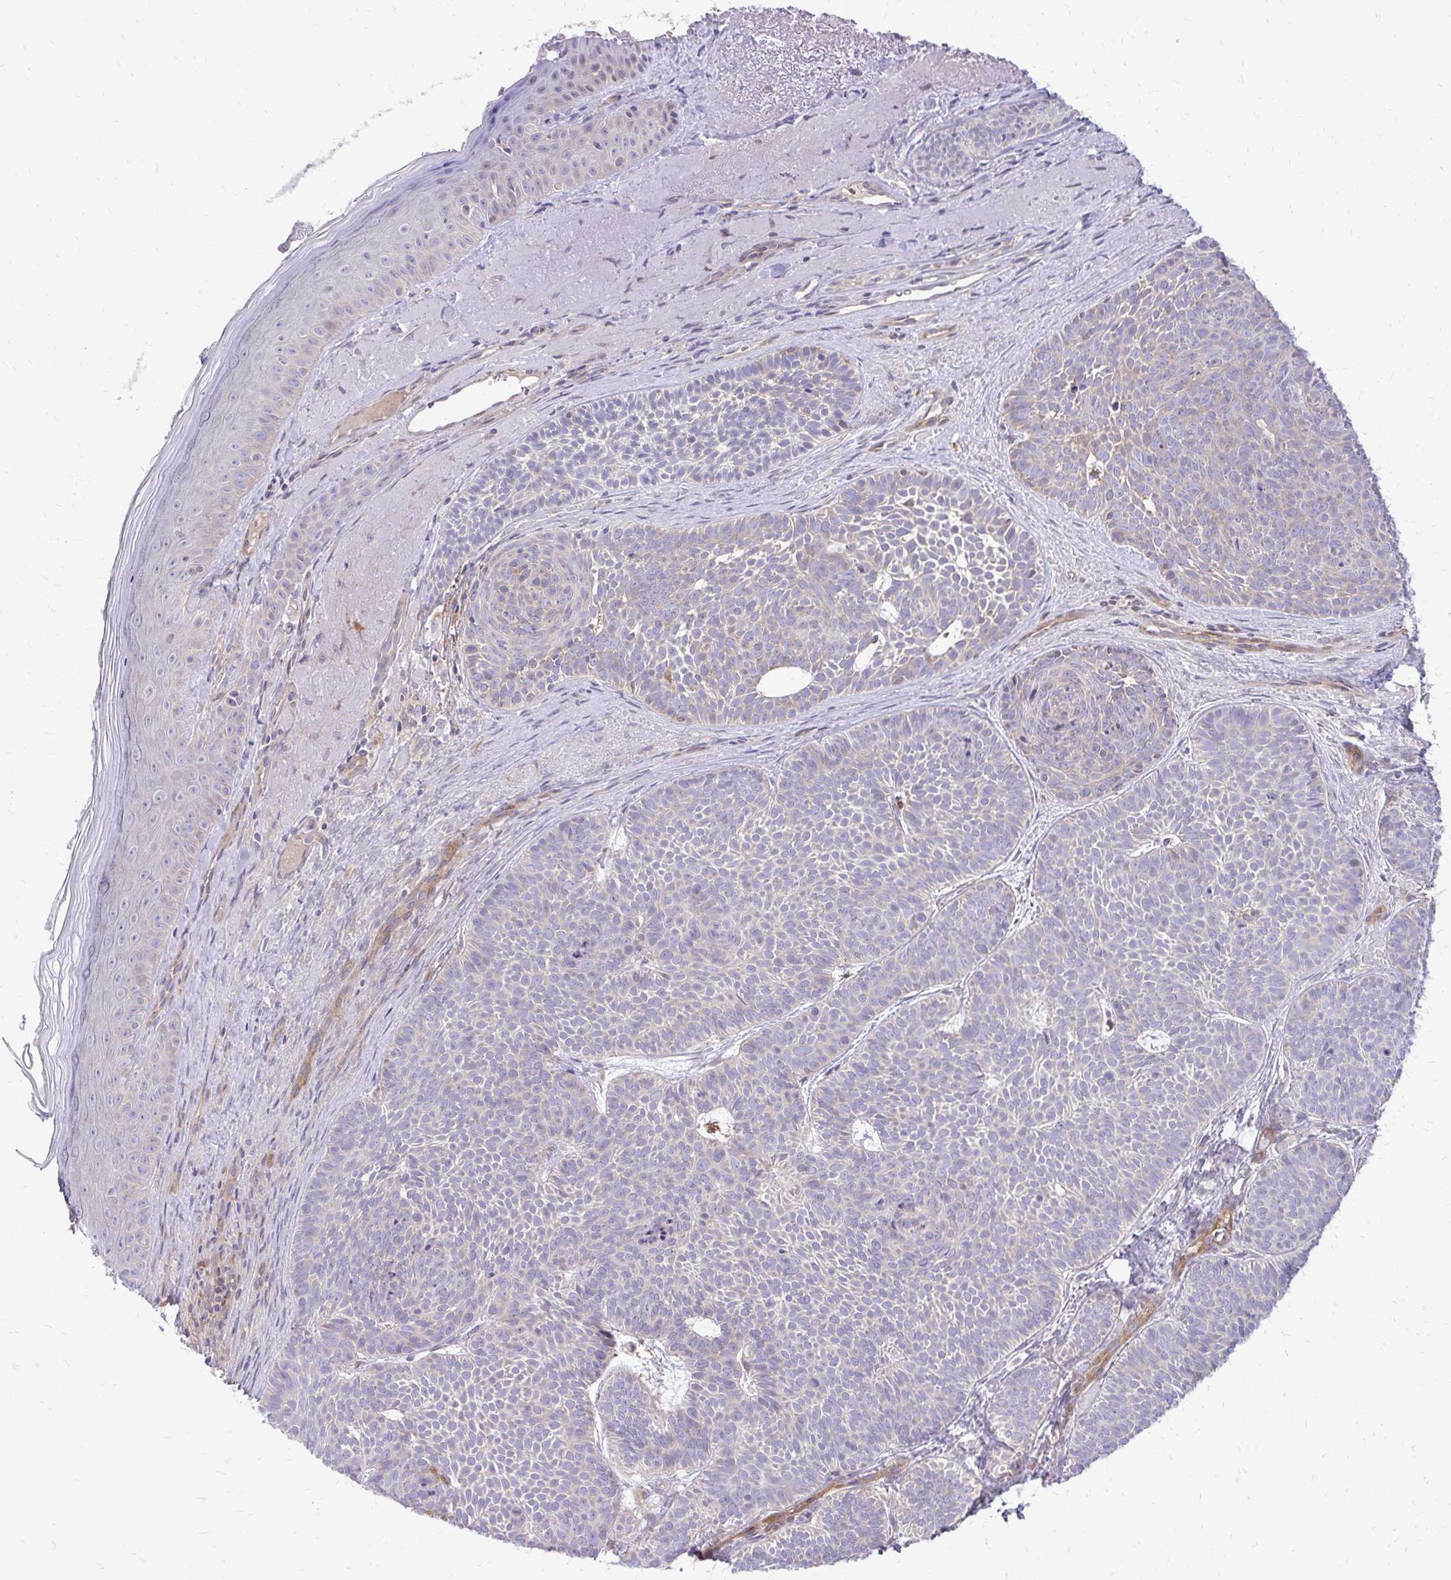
{"staining": {"intensity": "negative", "quantity": "none", "location": "none"}, "tissue": "skin cancer", "cell_type": "Tumor cells", "image_type": "cancer", "snomed": [{"axis": "morphology", "description": "Basal cell carcinoma"}, {"axis": "topography", "description": "Skin"}], "caption": "The immunohistochemistry (IHC) image has no significant expression in tumor cells of skin cancer (basal cell carcinoma) tissue. Nuclei are stained in blue.", "gene": "ASAP1", "patient": {"sex": "male", "age": 81}}